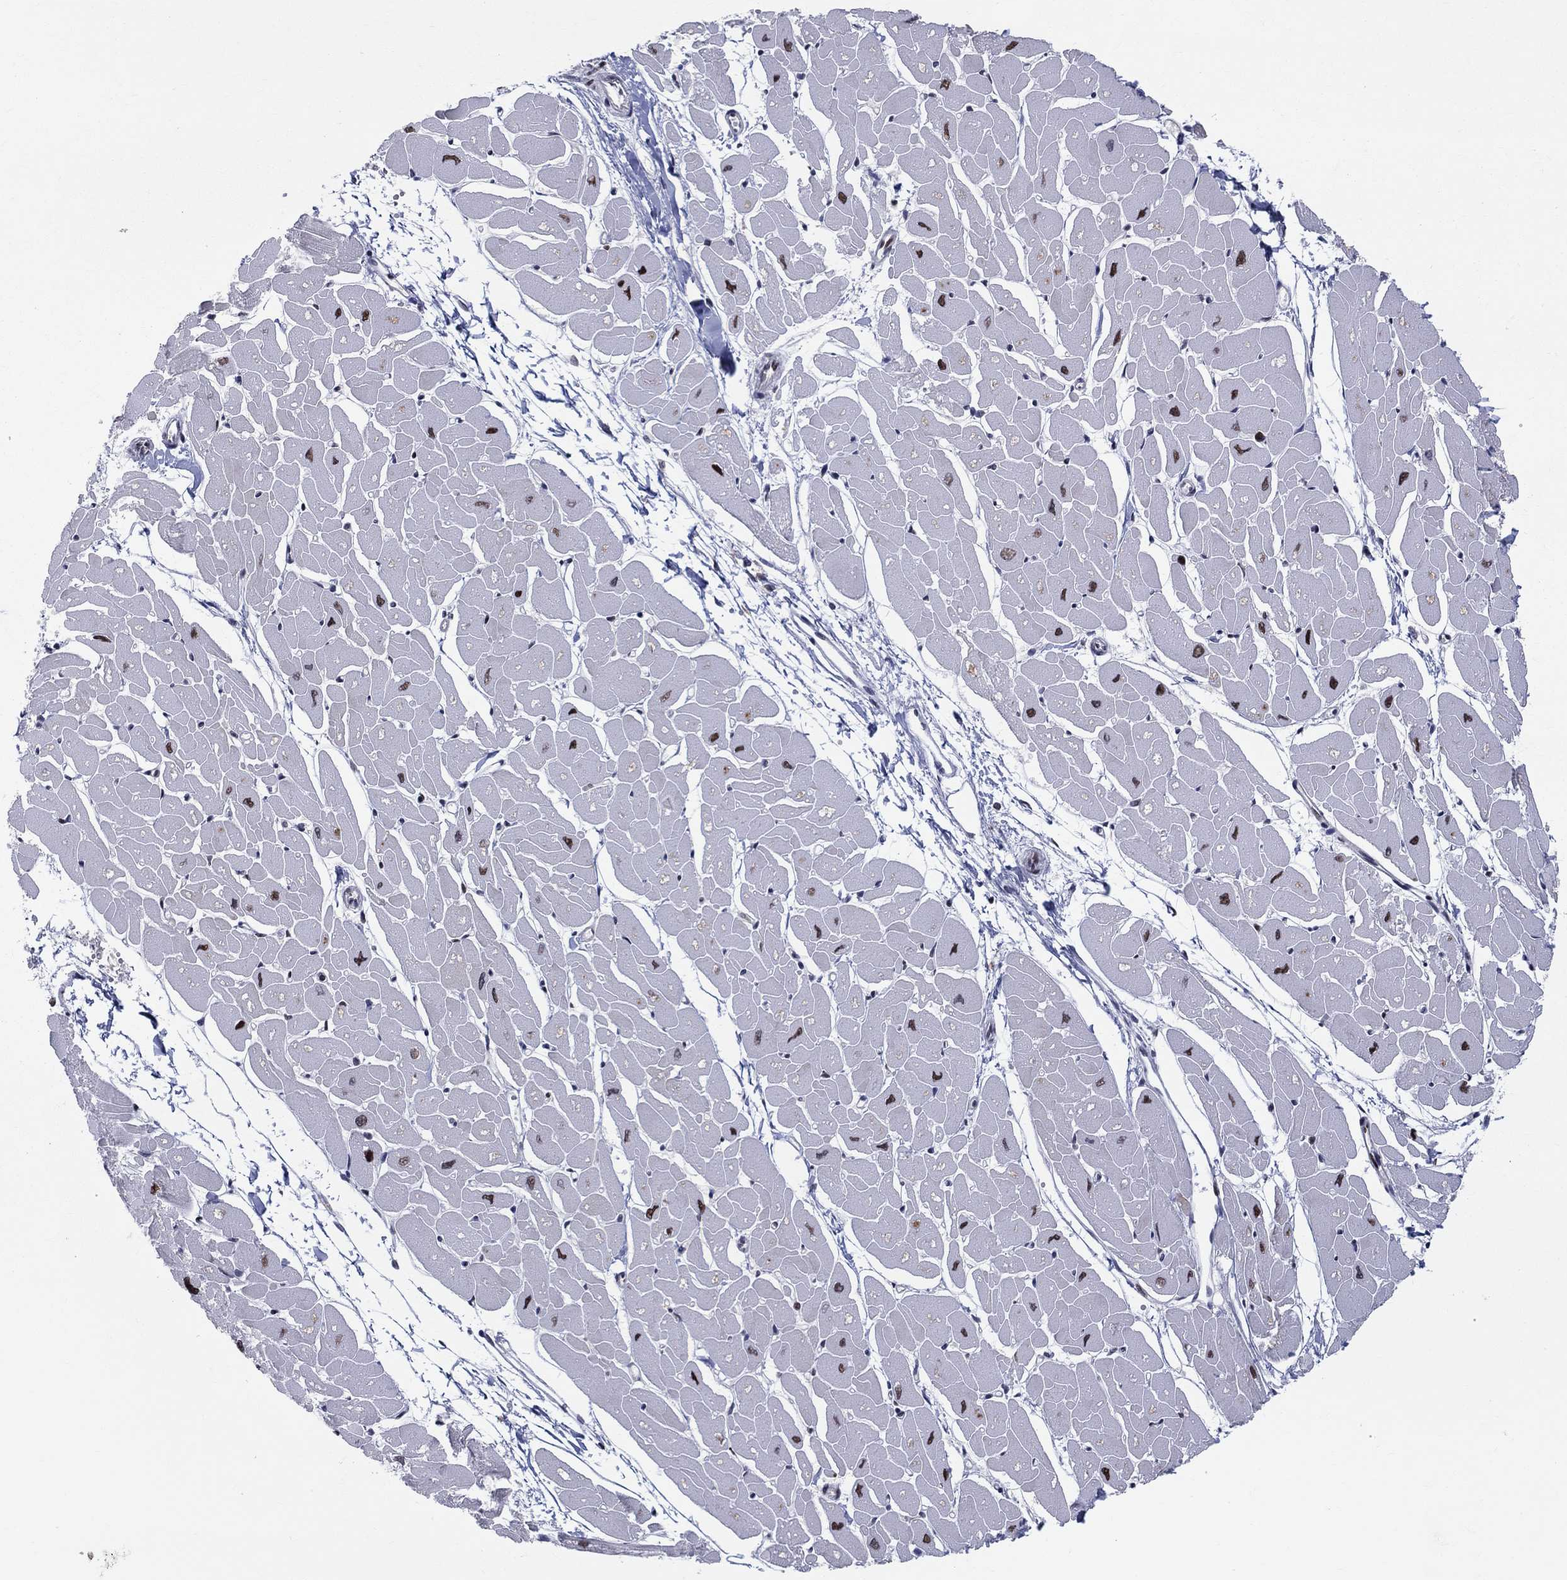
{"staining": {"intensity": "strong", "quantity": "25%-75%", "location": "cytoplasmic/membranous,nuclear"}, "tissue": "heart muscle", "cell_type": "Cardiomyocytes", "image_type": "normal", "snomed": [{"axis": "morphology", "description": "Normal tissue, NOS"}, {"axis": "topography", "description": "Heart"}], "caption": "Heart muscle stained with DAB immunohistochemistry (IHC) demonstrates high levels of strong cytoplasmic/membranous,nuclear positivity in approximately 25%-75% of cardiomyocytes.", "gene": "ZNHIT3", "patient": {"sex": "male", "age": 57}}